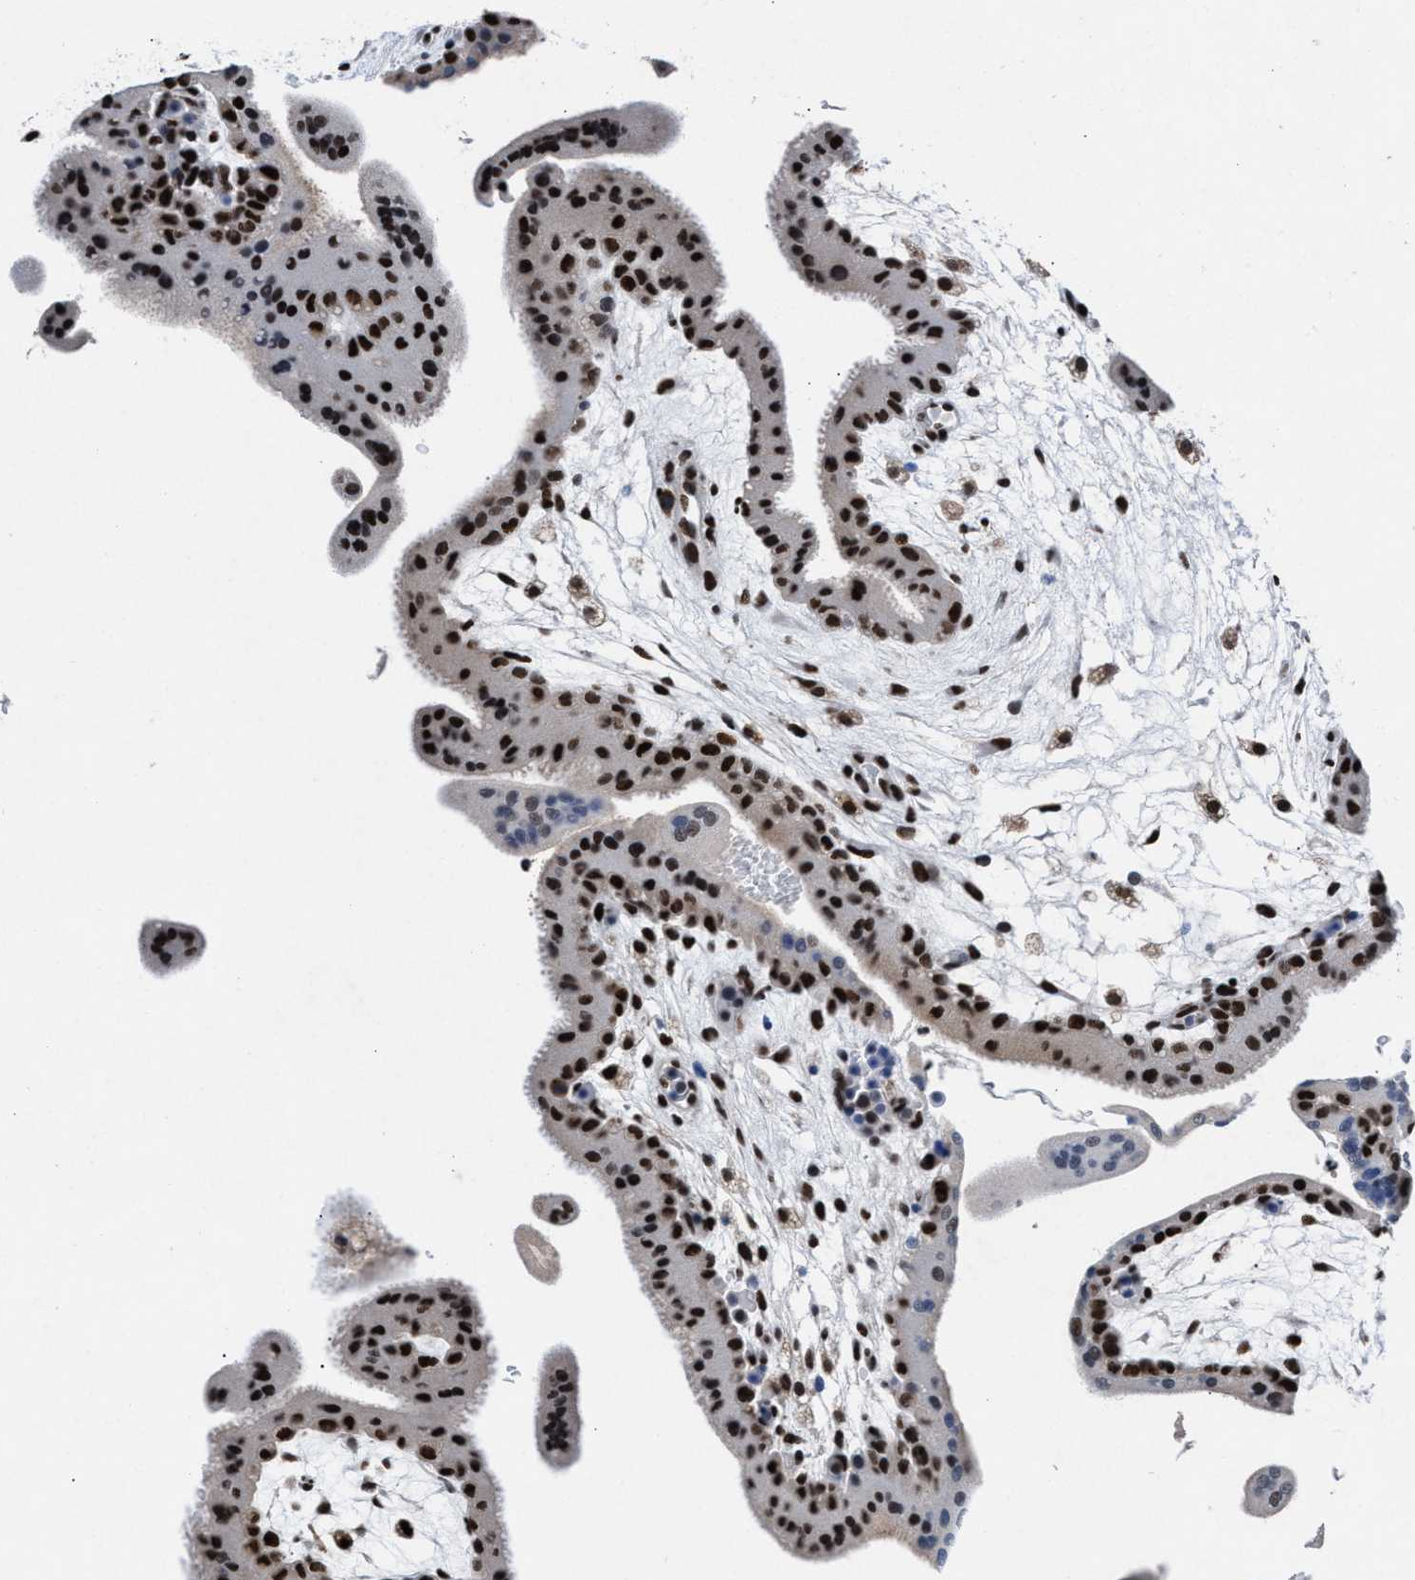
{"staining": {"intensity": "strong", "quantity": ">75%", "location": "nuclear"}, "tissue": "placenta", "cell_type": "Decidual cells", "image_type": "normal", "snomed": [{"axis": "morphology", "description": "Normal tissue, NOS"}, {"axis": "topography", "description": "Placenta"}], "caption": "An IHC photomicrograph of unremarkable tissue is shown. Protein staining in brown labels strong nuclear positivity in placenta within decidual cells.", "gene": "WDR81", "patient": {"sex": "female", "age": 35}}